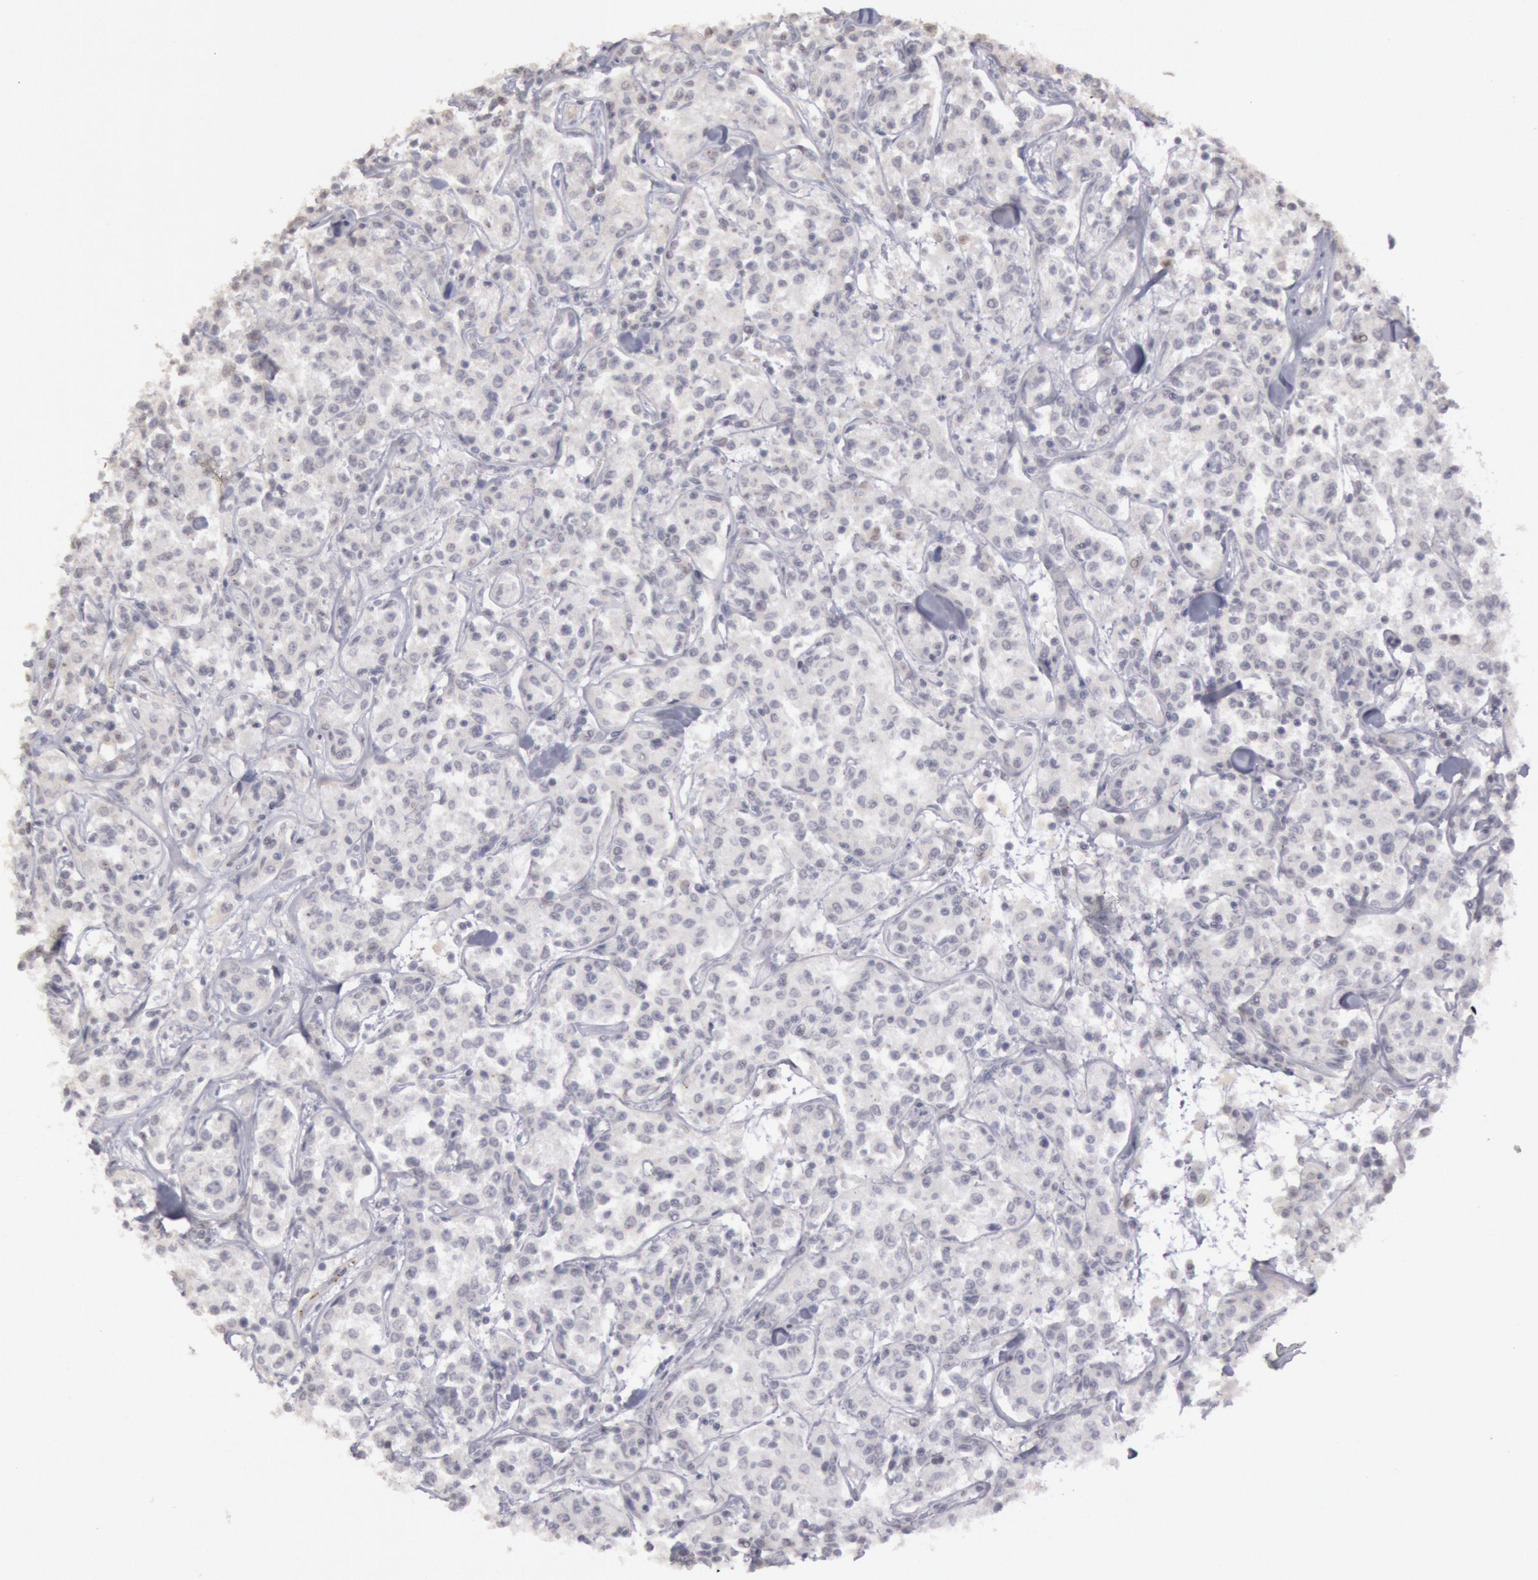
{"staining": {"intensity": "negative", "quantity": "none", "location": "none"}, "tissue": "lymphoma", "cell_type": "Tumor cells", "image_type": "cancer", "snomed": [{"axis": "morphology", "description": "Malignant lymphoma, non-Hodgkin's type, Low grade"}, {"axis": "topography", "description": "Small intestine"}], "caption": "Low-grade malignant lymphoma, non-Hodgkin's type was stained to show a protein in brown. There is no significant expression in tumor cells. (DAB immunohistochemistry with hematoxylin counter stain).", "gene": "RIMBP3C", "patient": {"sex": "female", "age": 59}}